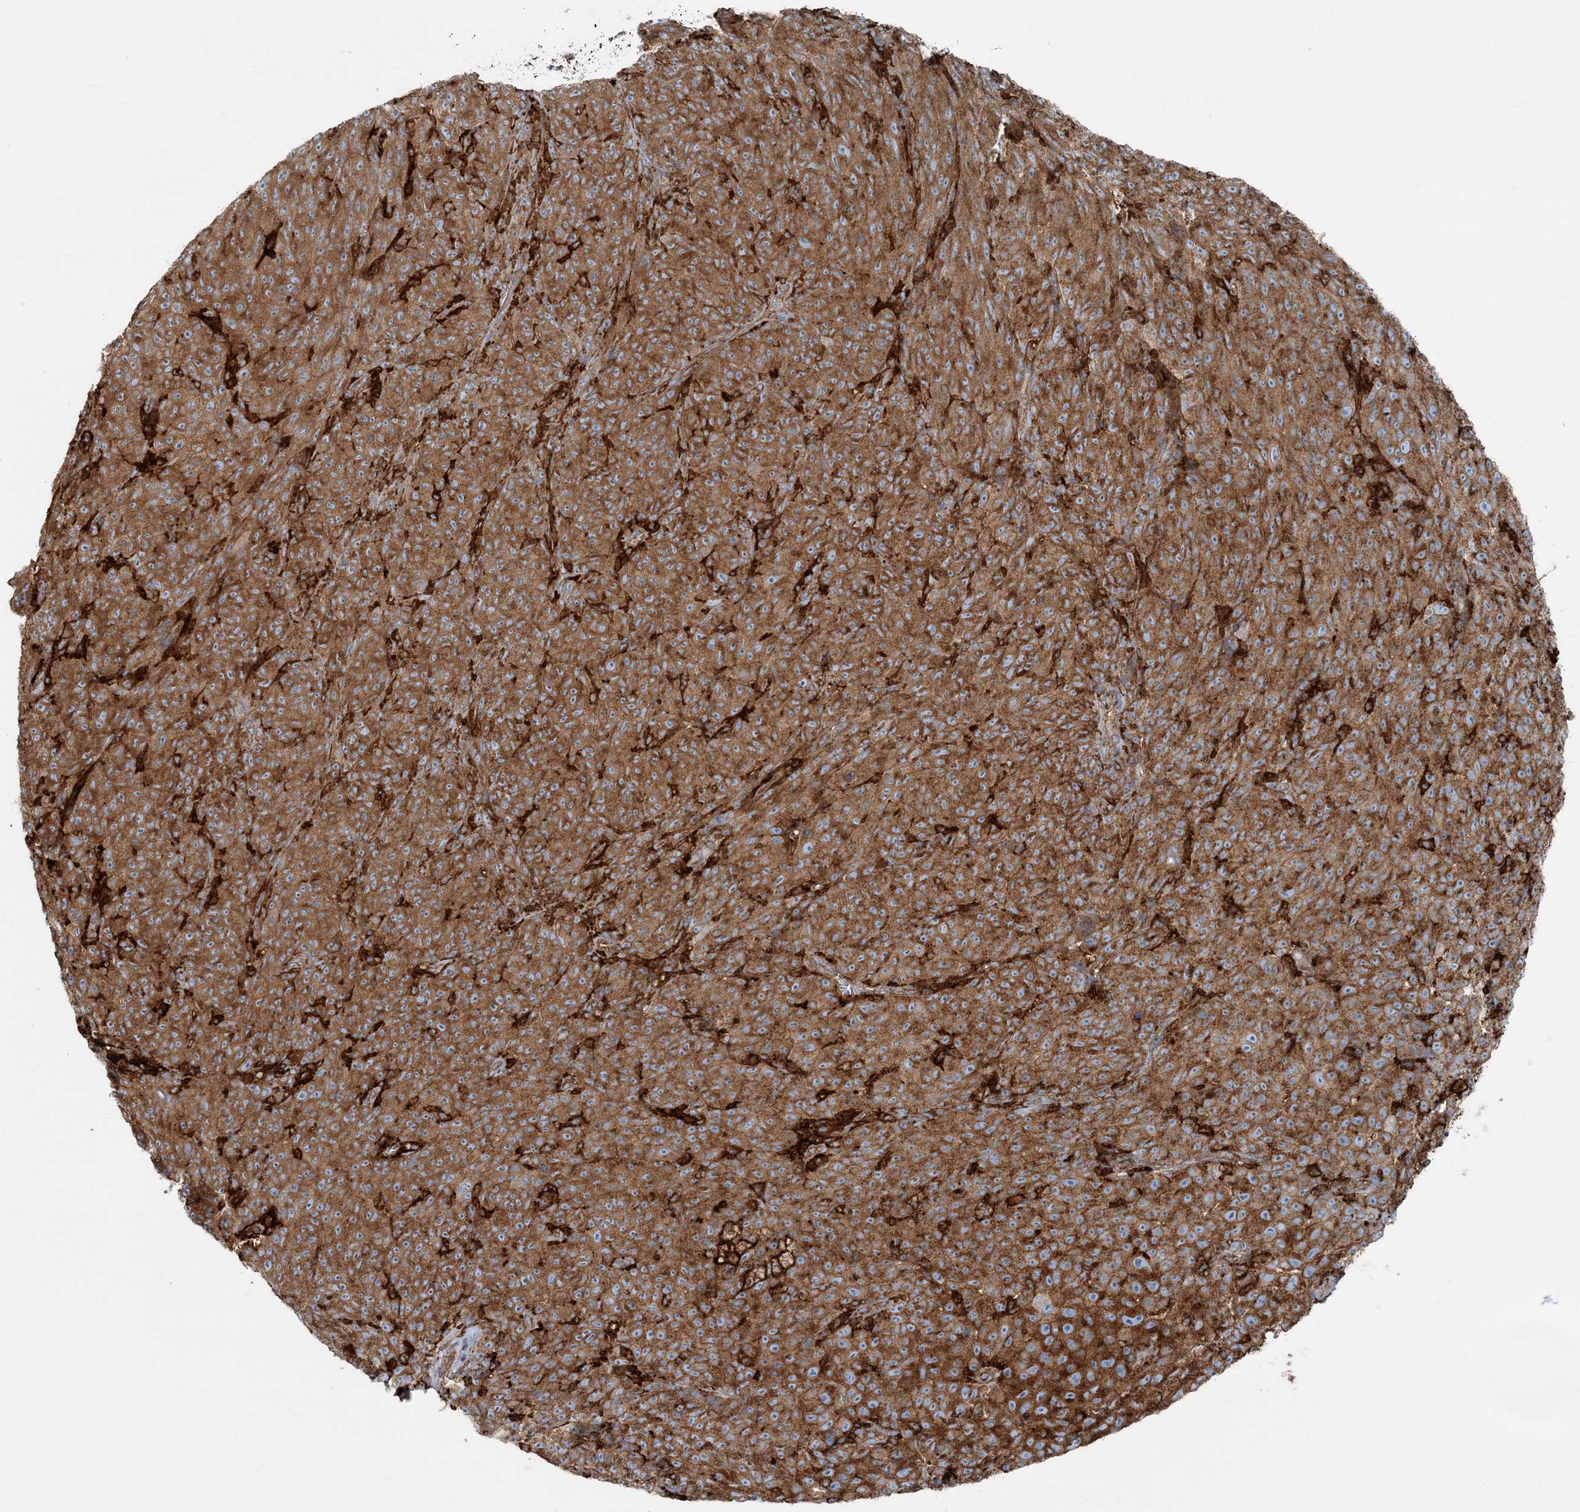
{"staining": {"intensity": "strong", "quantity": ">75%", "location": "cytoplasmic/membranous"}, "tissue": "melanoma", "cell_type": "Tumor cells", "image_type": "cancer", "snomed": [{"axis": "morphology", "description": "Malignant melanoma, NOS"}, {"axis": "topography", "description": "Skin"}], "caption": "Immunohistochemical staining of melanoma shows high levels of strong cytoplasmic/membranous protein staining in about >75% of tumor cells.", "gene": "SNX2", "patient": {"sex": "female", "age": 82}}